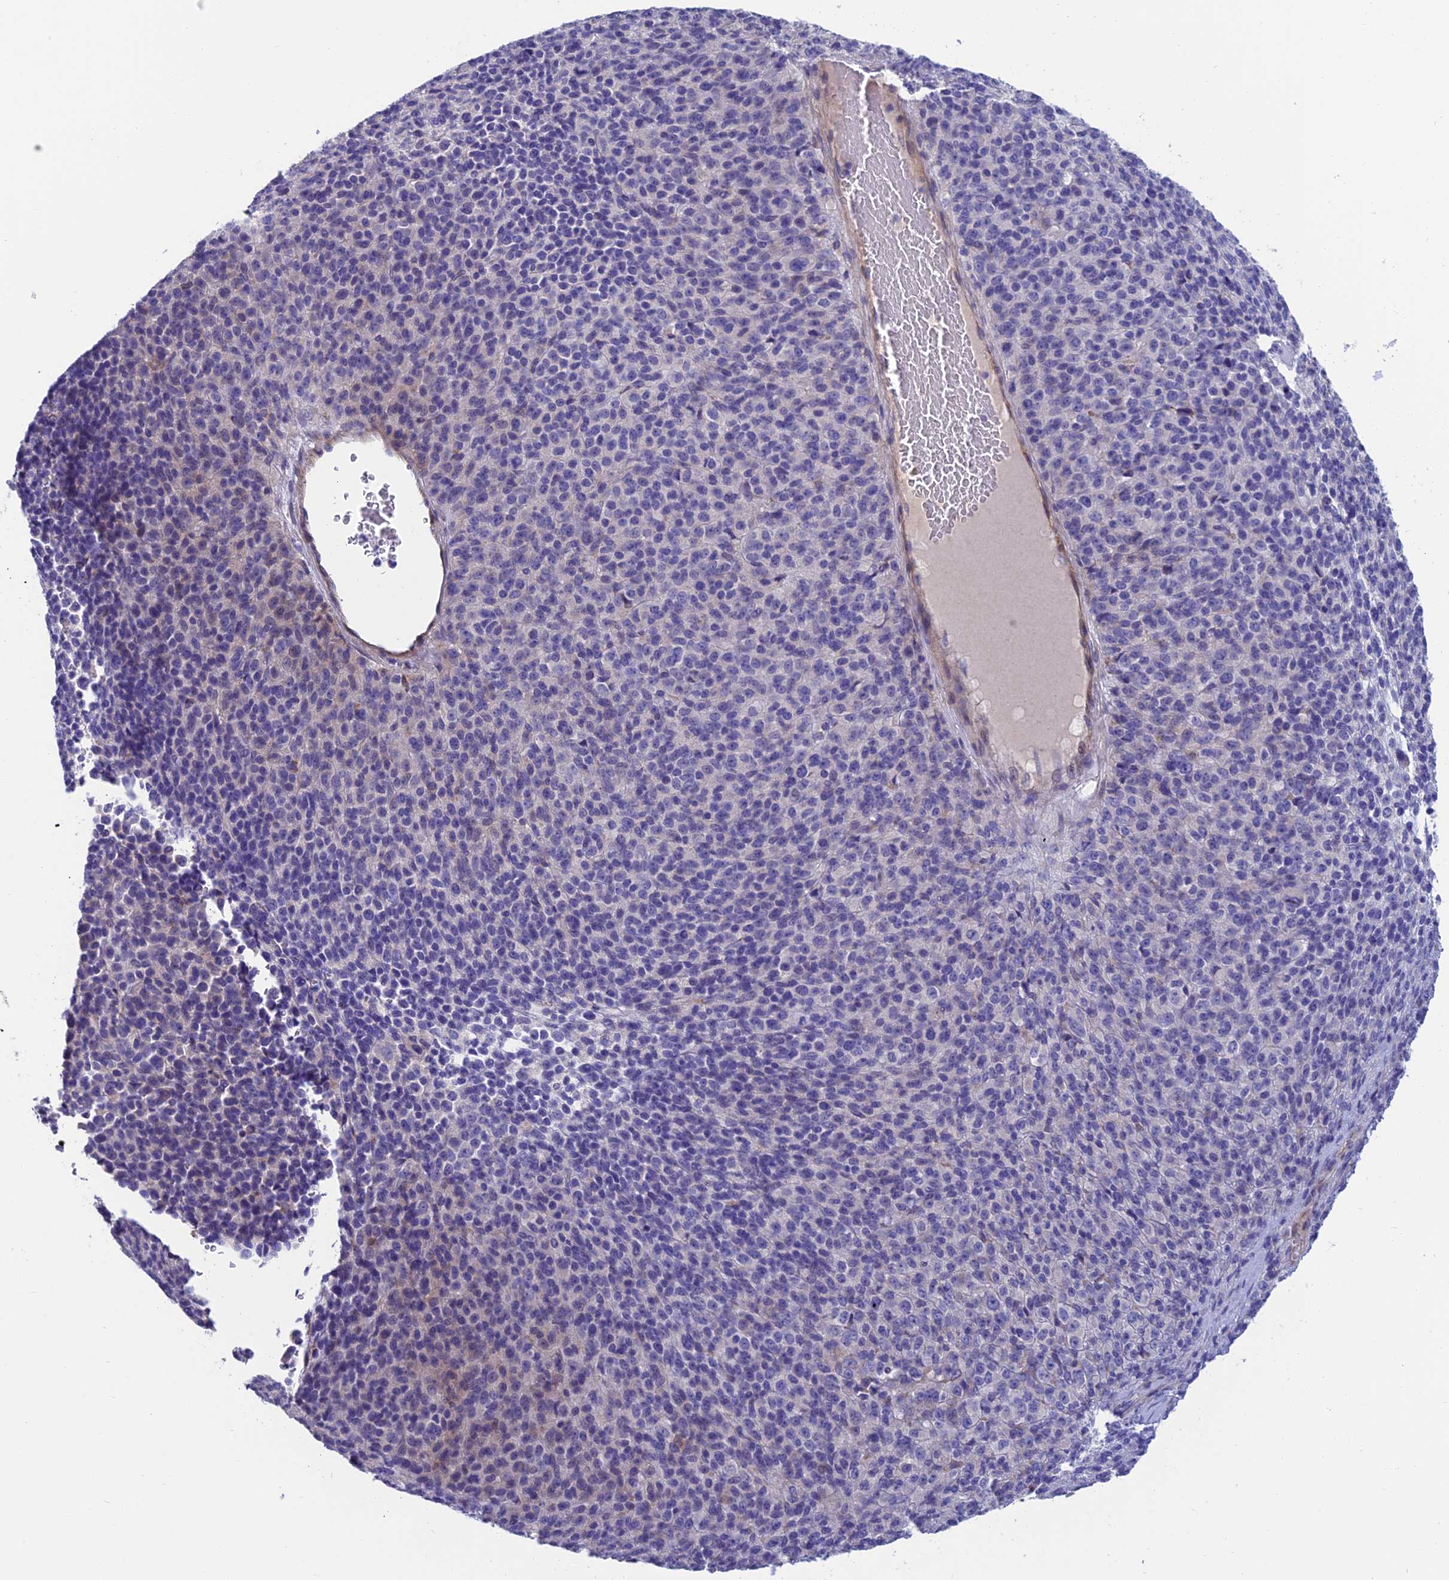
{"staining": {"intensity": "negative", "quantity": "none", "location": "none"}, "tissue": "melanoma", "cell_type": "Tumor cells", "image_type": "cancer", "snomed": [{"axis": "morphology", "description": "Malignant melanoma, Metastatic site"}, {"axis": "topography", "description": "Brain"}], "caption": "Immunohistochemical staining of human melanoma shows no significant staining in tumor cells.", "gene": "MACIR", "patient": {"sex": "female", "age": 56}}